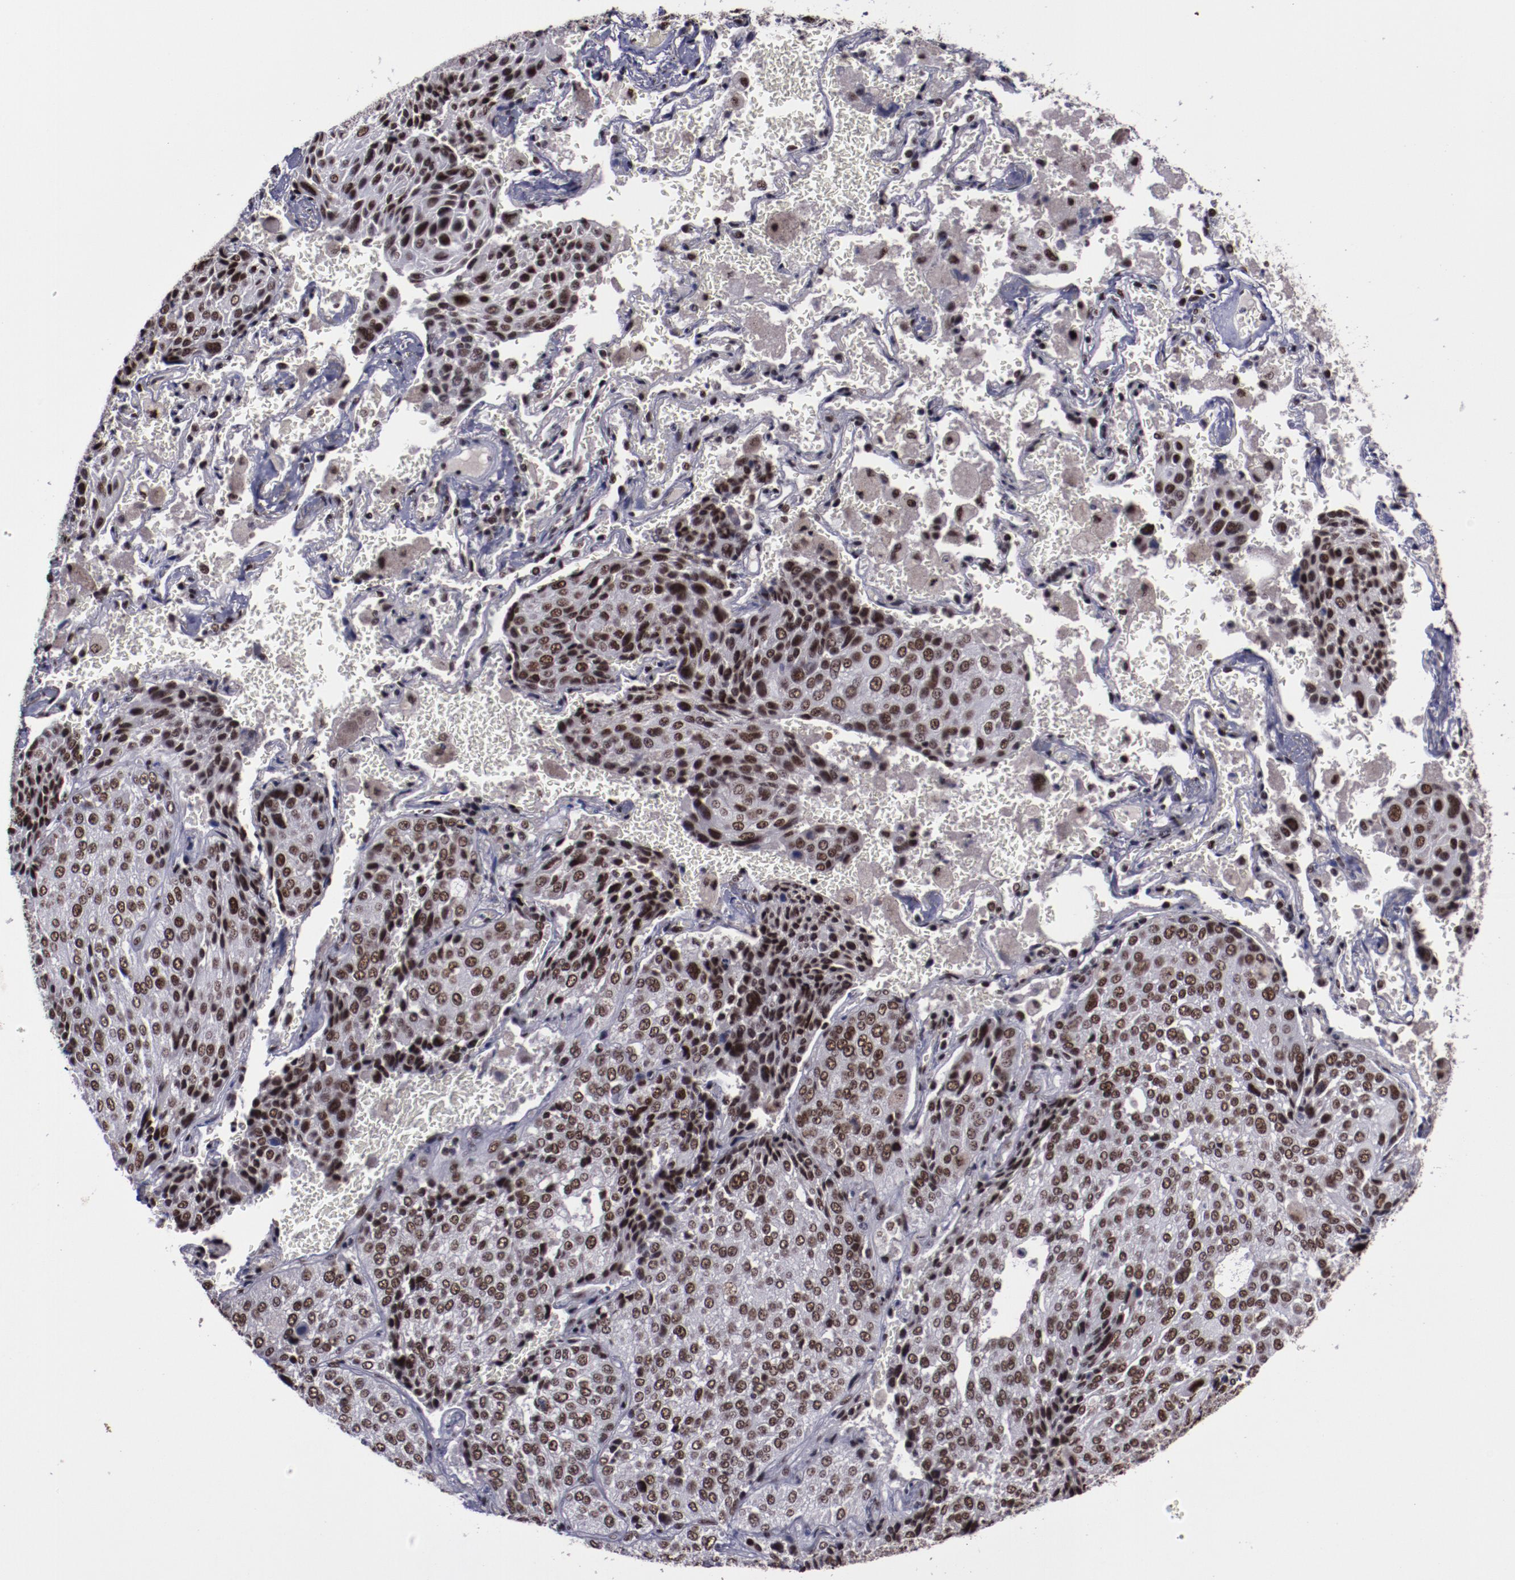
{"staining": {"intensity": "strong", "quantity": ">75%", "location": "nuclear"}, "tissue": "lung cancer", "cell_type": "Tumor cells", "image_type": "cancer", "snomed": [{"axis": "morphology", "description": "Squamous cell carcinoma, NOS"}, {"axis": "topography", "description": "Lung"}], "caption": "The photomicrograph reveals immunohistochemical staining of lung squamous cell carcinoma. There is strong nuclear staining is present in about >75% of tumor cells.", "gene": "ERH", "patient": {"sex": "male", "age": 54}}